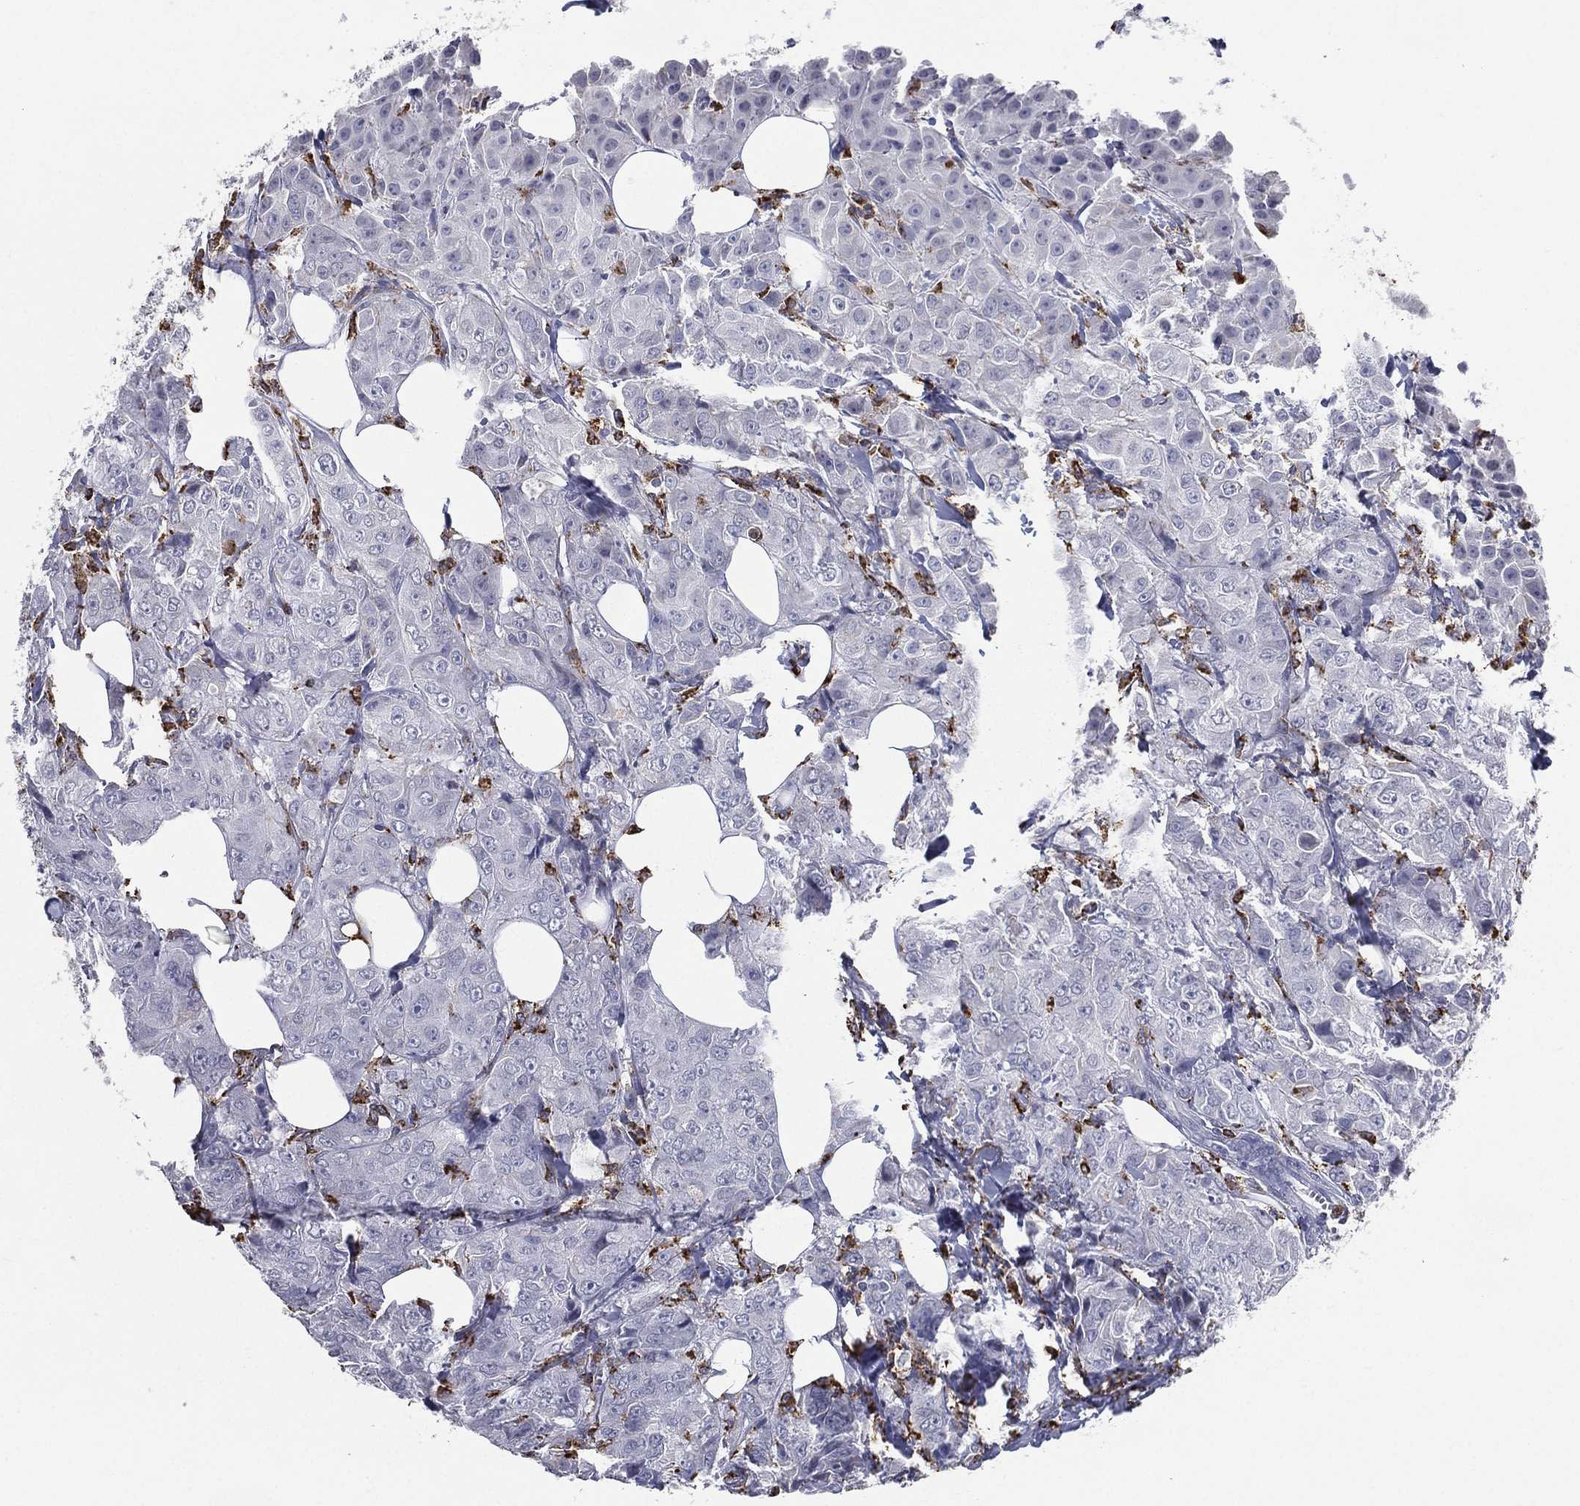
{"staining": {"intensity": "negative", "quantity": "none", "location": "none"}, "tissue": "breast cancer", "cell_type": "Tumor cells", "image_type": "cancer", "snomed": [{"axis": "morphology", "description": "Duct carcinoma"}, {"axis": "topography", "description": "Breast"}], "caption": "The photomicrograph reveals no significant expression in tumor cells of breast intraductal carcinoma. The staining is performed using DAB (3,3'-diaminobenzidine) brown chromogen with nuclei counter-stained in using hematoxylin.", "gene": "EVI2B", "patient": {"sex": "female", "age": 43}}